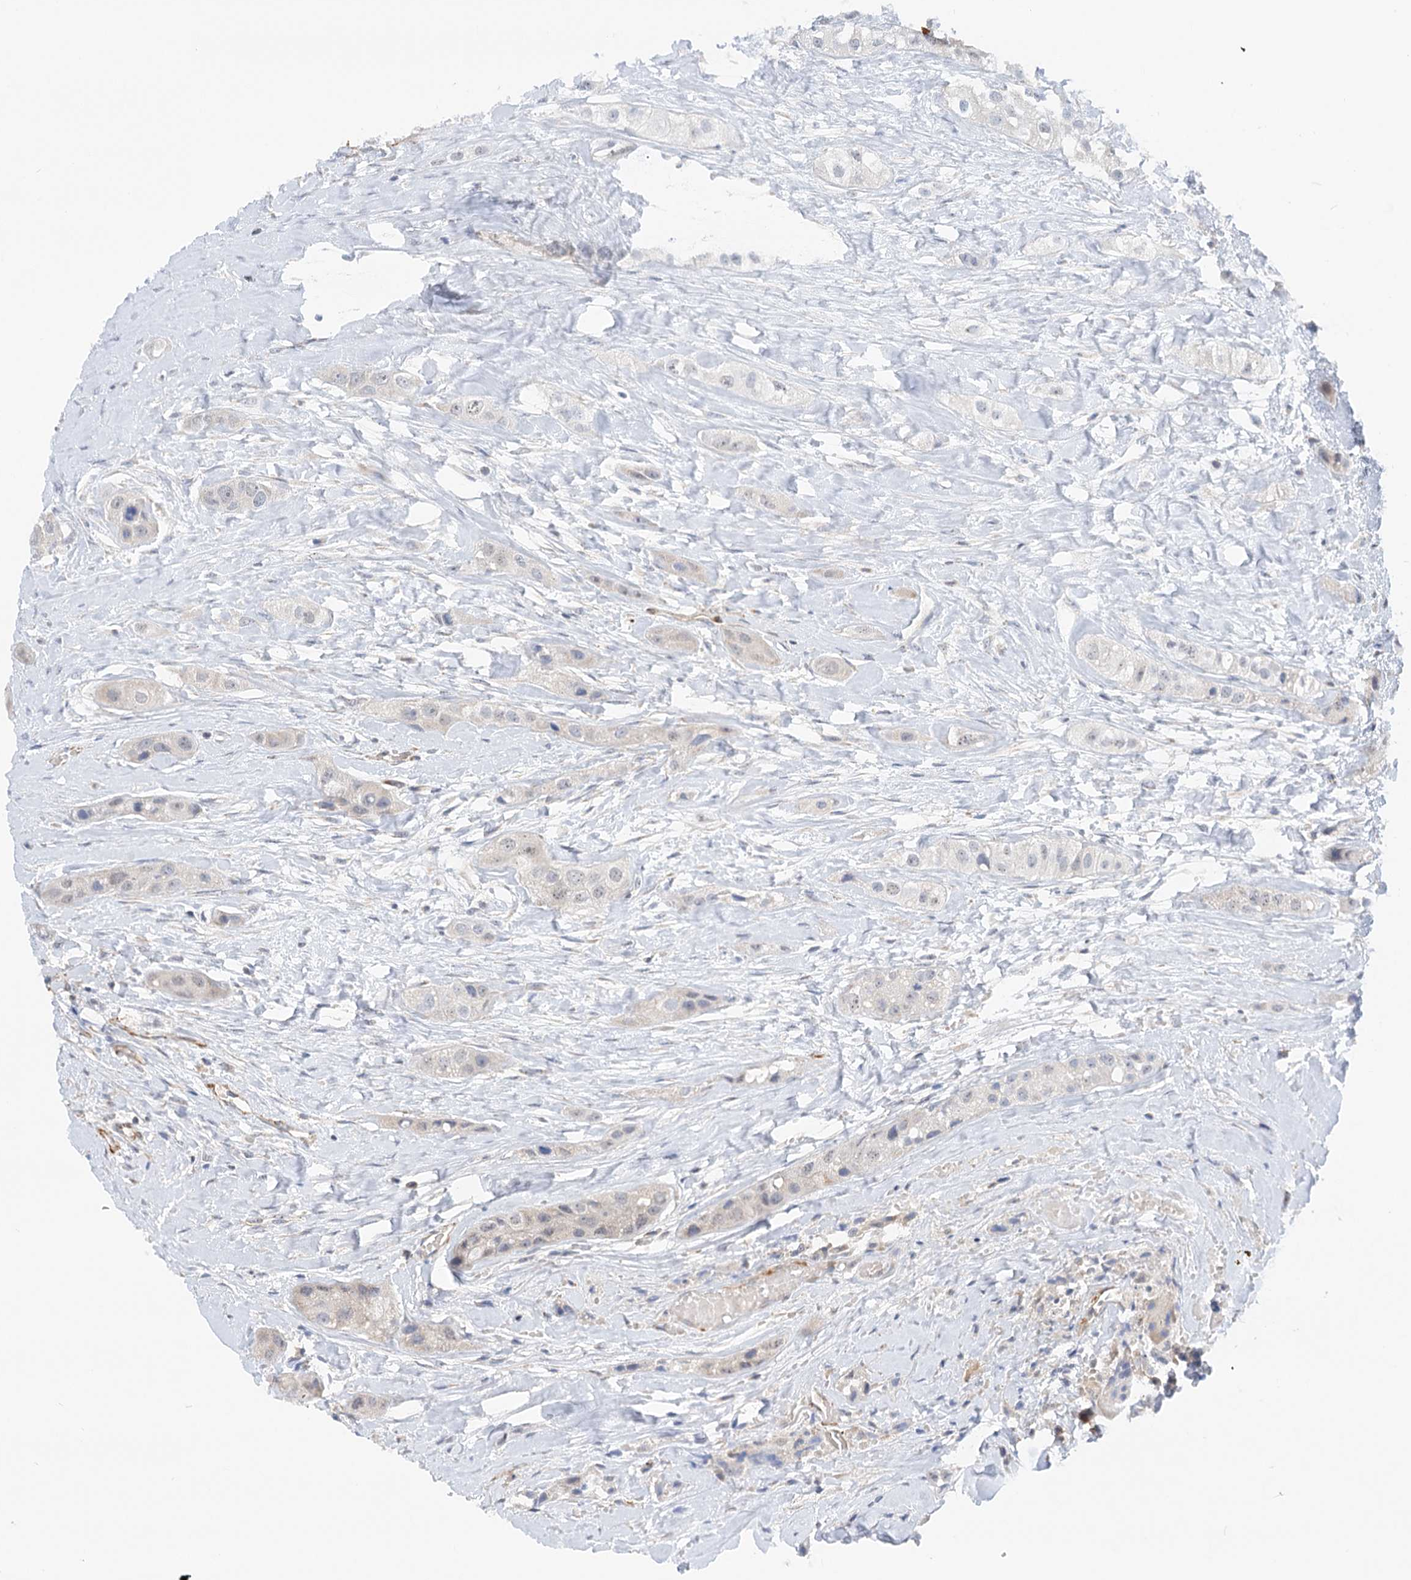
{"staining": {"intensity": "negative", "quantity": "none", "location": "none"}, "tissue": "head and neck cancer", "cell_type": "Tumor cells", "image_type": "cancer", "snomed": [{"axis": "morphology", "description": "Normal tissue, NOS"}, {"axis": "morphology", "description": "Squamous cell carcinoma, NOS"}, {"axis": "topography", "description": "Skeletal muscle"}, {"axis": "topography", "description": "Head-Neck"}], "caption": "IHC micrograph of human head and neck cancer (squamous cell carcinoma) stained for a protein (brown), which demonstrates no positivity in tumor cells.", "gene": "NELL2", "patient": {"sex": "male", "age": 51}}